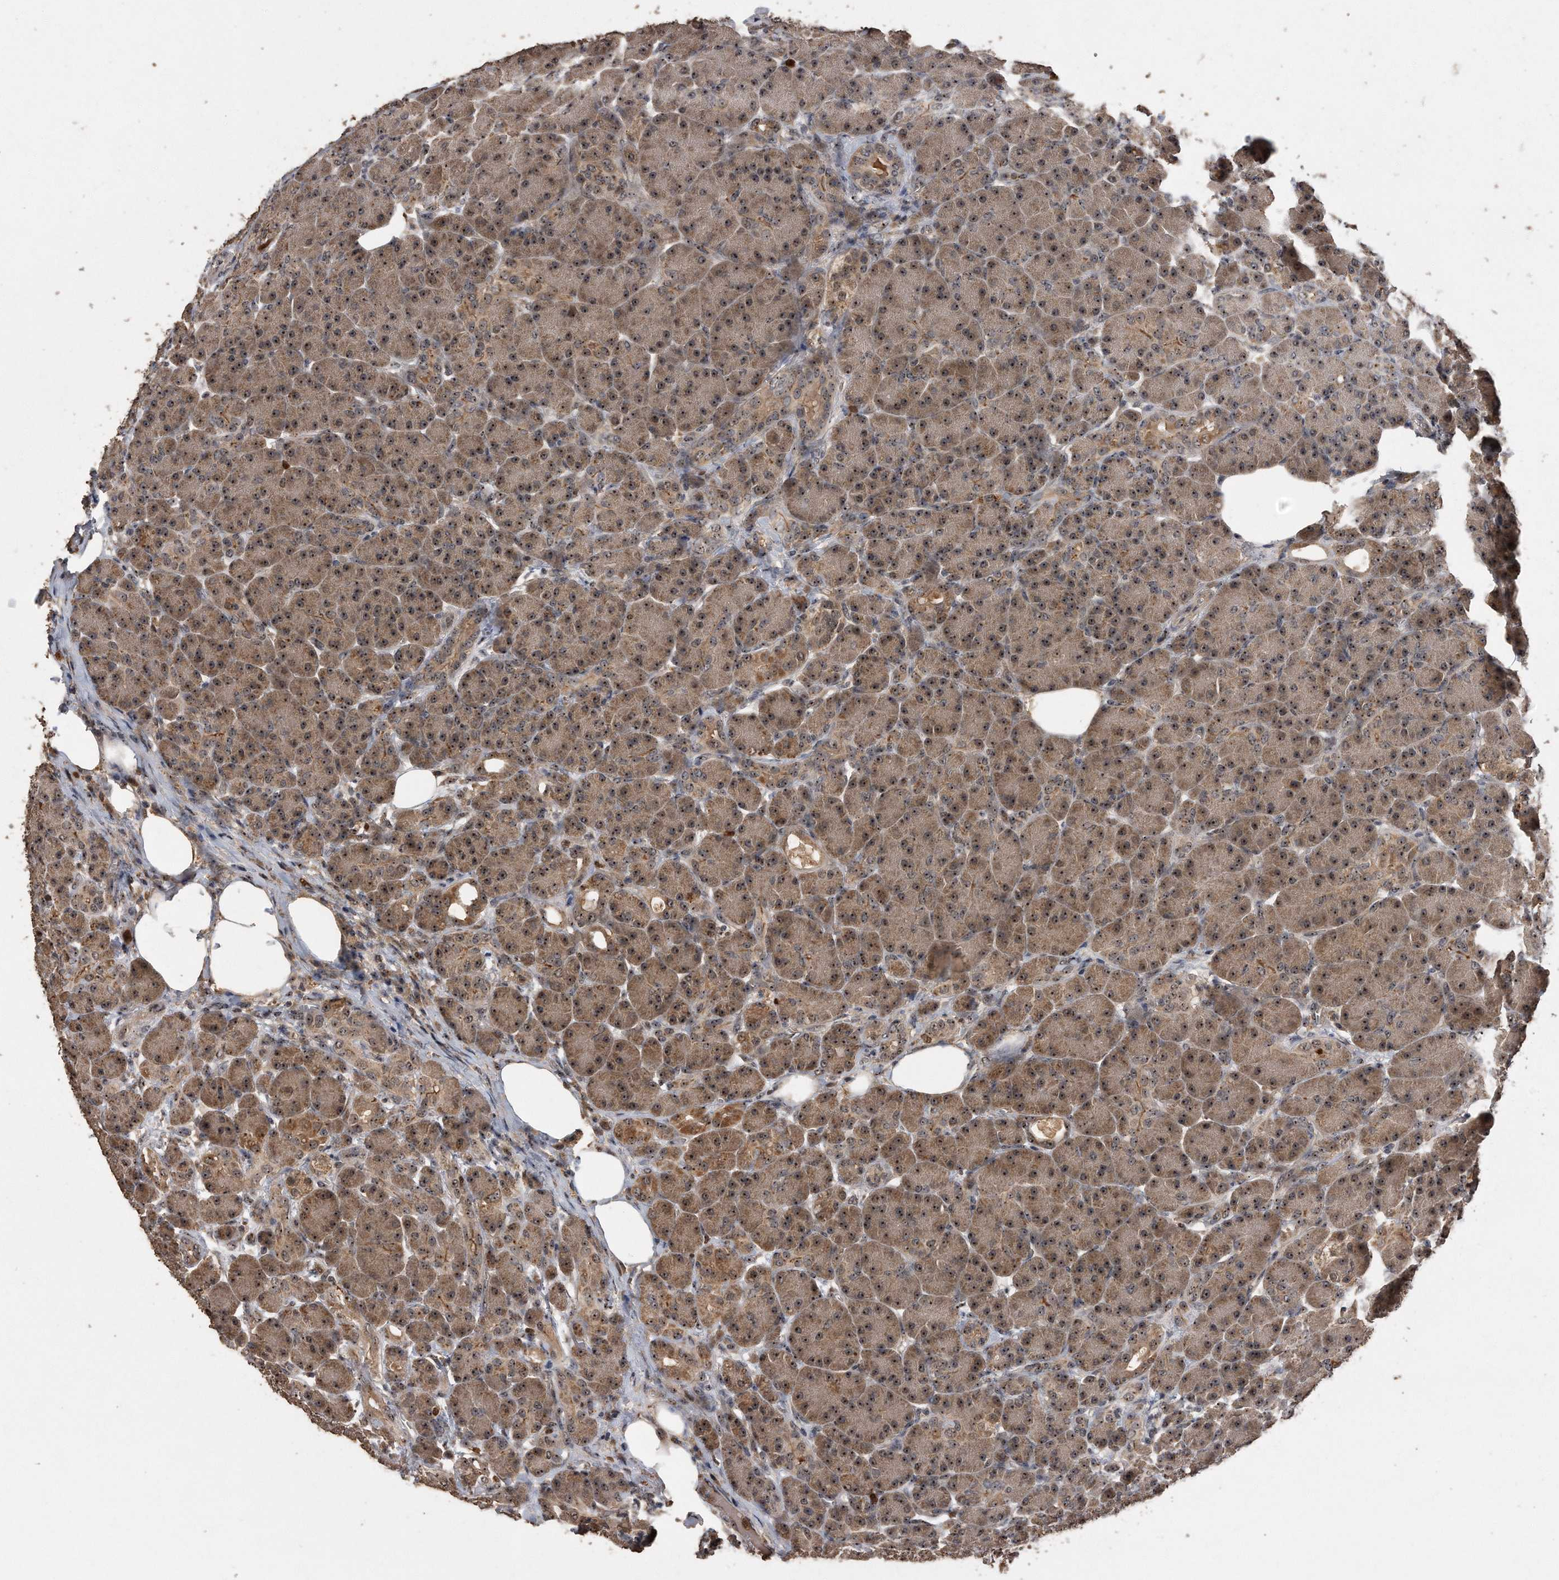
{"staining": {"intensity": "moderate", "quantity": ">75%", "location": "cytoplasmic/membranous,nuclear"}, "tissue": "pancreas", "cell_type": "Exocrine glandular cells", "image_type": "normal", "snomed": [{"axis": "morphology", "description": "Normal tissue, NOS"}, {"axis": "topography", "description": "Pancreas"}], "caption": "A brown stain shows moderate cytoplasmic/membranous,nuclear positivity of a protein in exocrine glandular cells of unremarkable pancreas.", "gene": "PELO", "patient": {"sex": "male", "age": 63}}